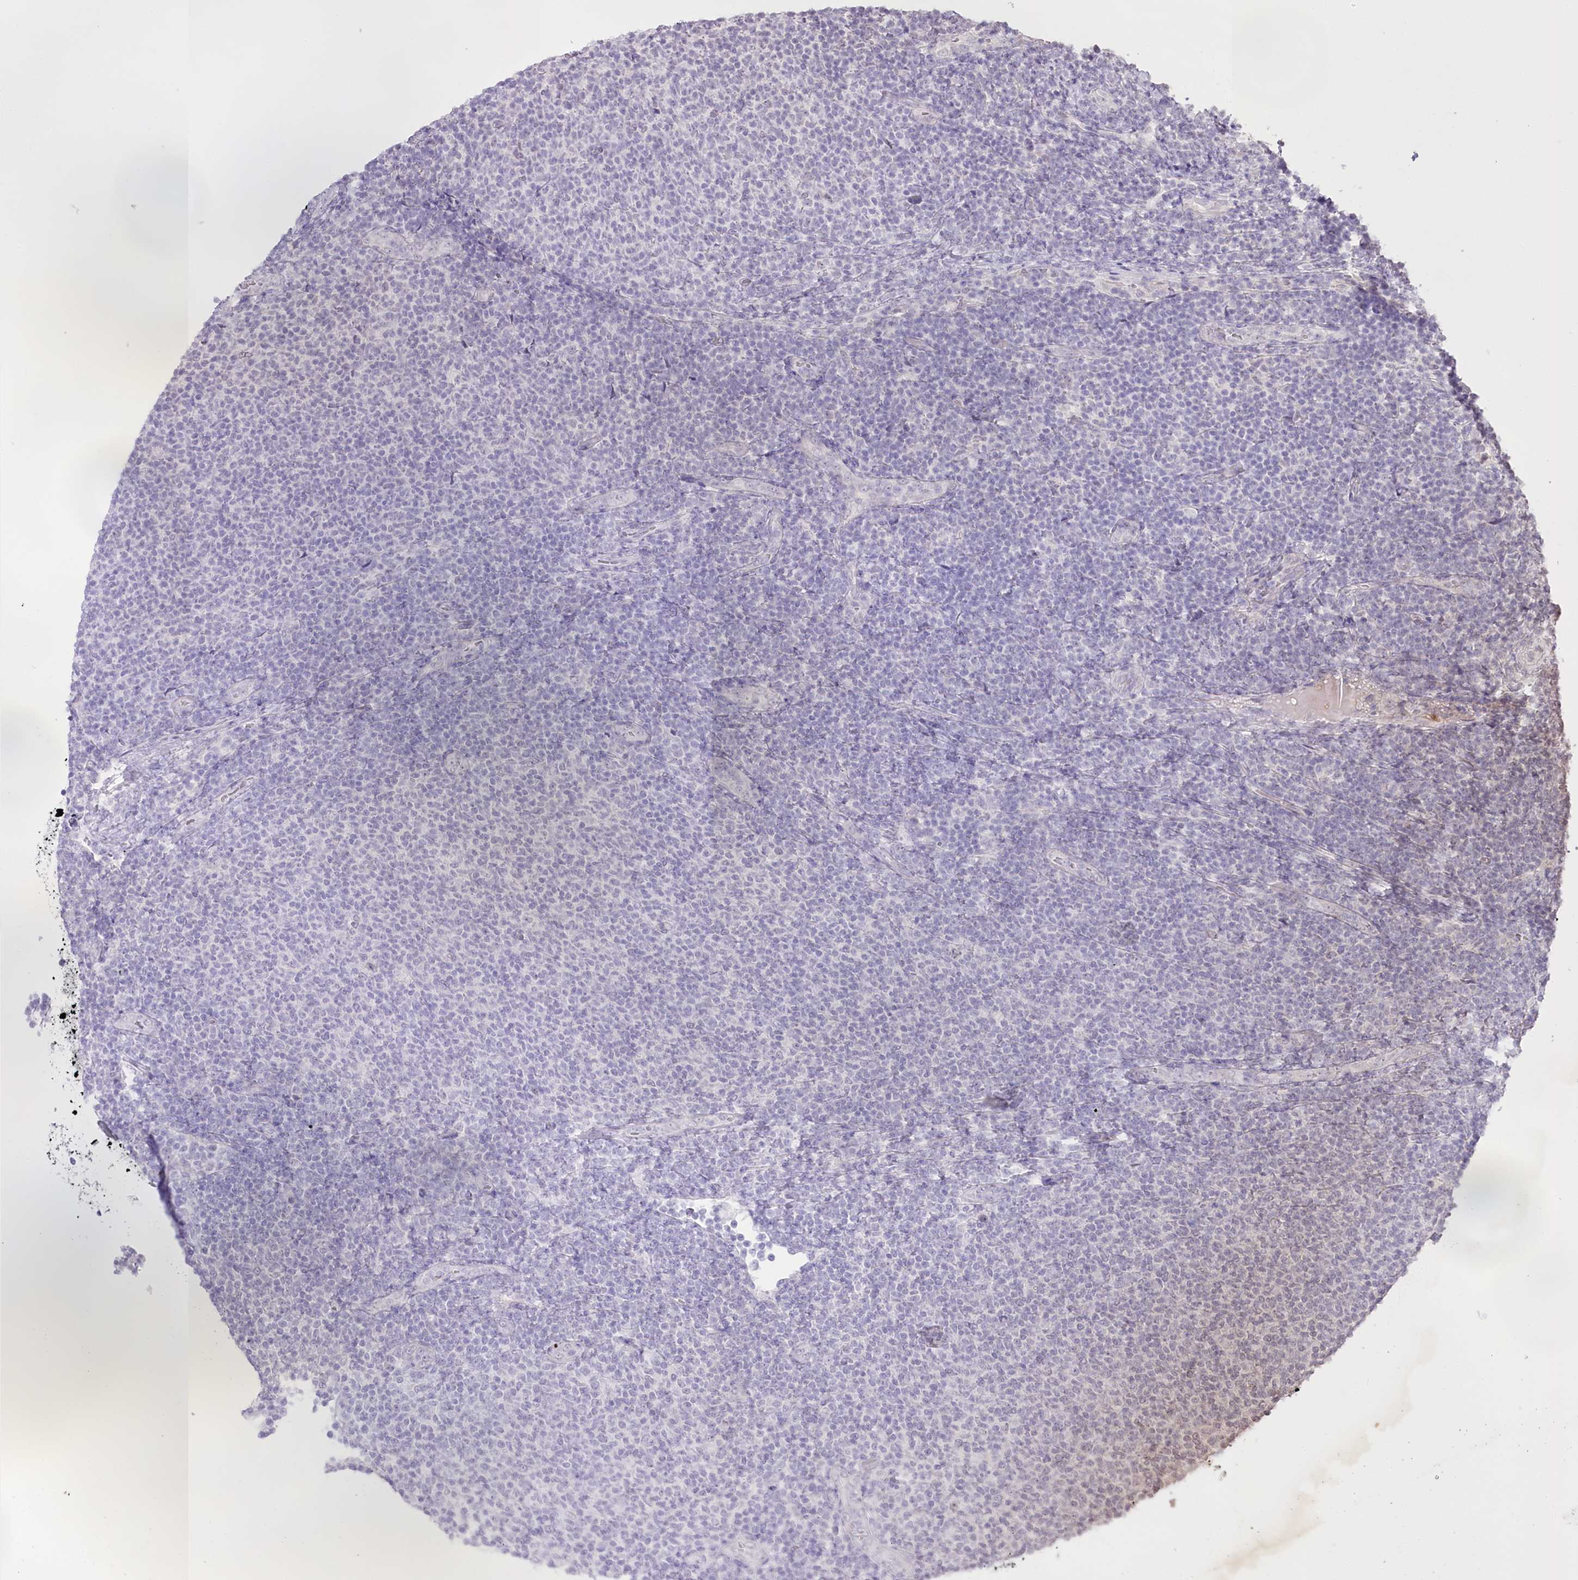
{"staining": {"intensity": "negative", "quantity": "none", "location": "none"}, "tissue": "lymphoma", "cell_type": "Tumor cells", "image_type": "cancer", "snomed": [{"axis": "morphology", "description": "Malignant lymphoma, non-Hodgkin's type, Low grade"}, {"axis": "topography", "description": "Lymph node"}], "caption": "DAB immunohistochemical staining of human lymphoma shows no significant expression in tumor cells. The staining is performed using DAB brown chromogen with nuclei counter-stained in using hematoxylin.", "gene": "SLC39A10", "patient": {"sex": "male", "age": 66}}